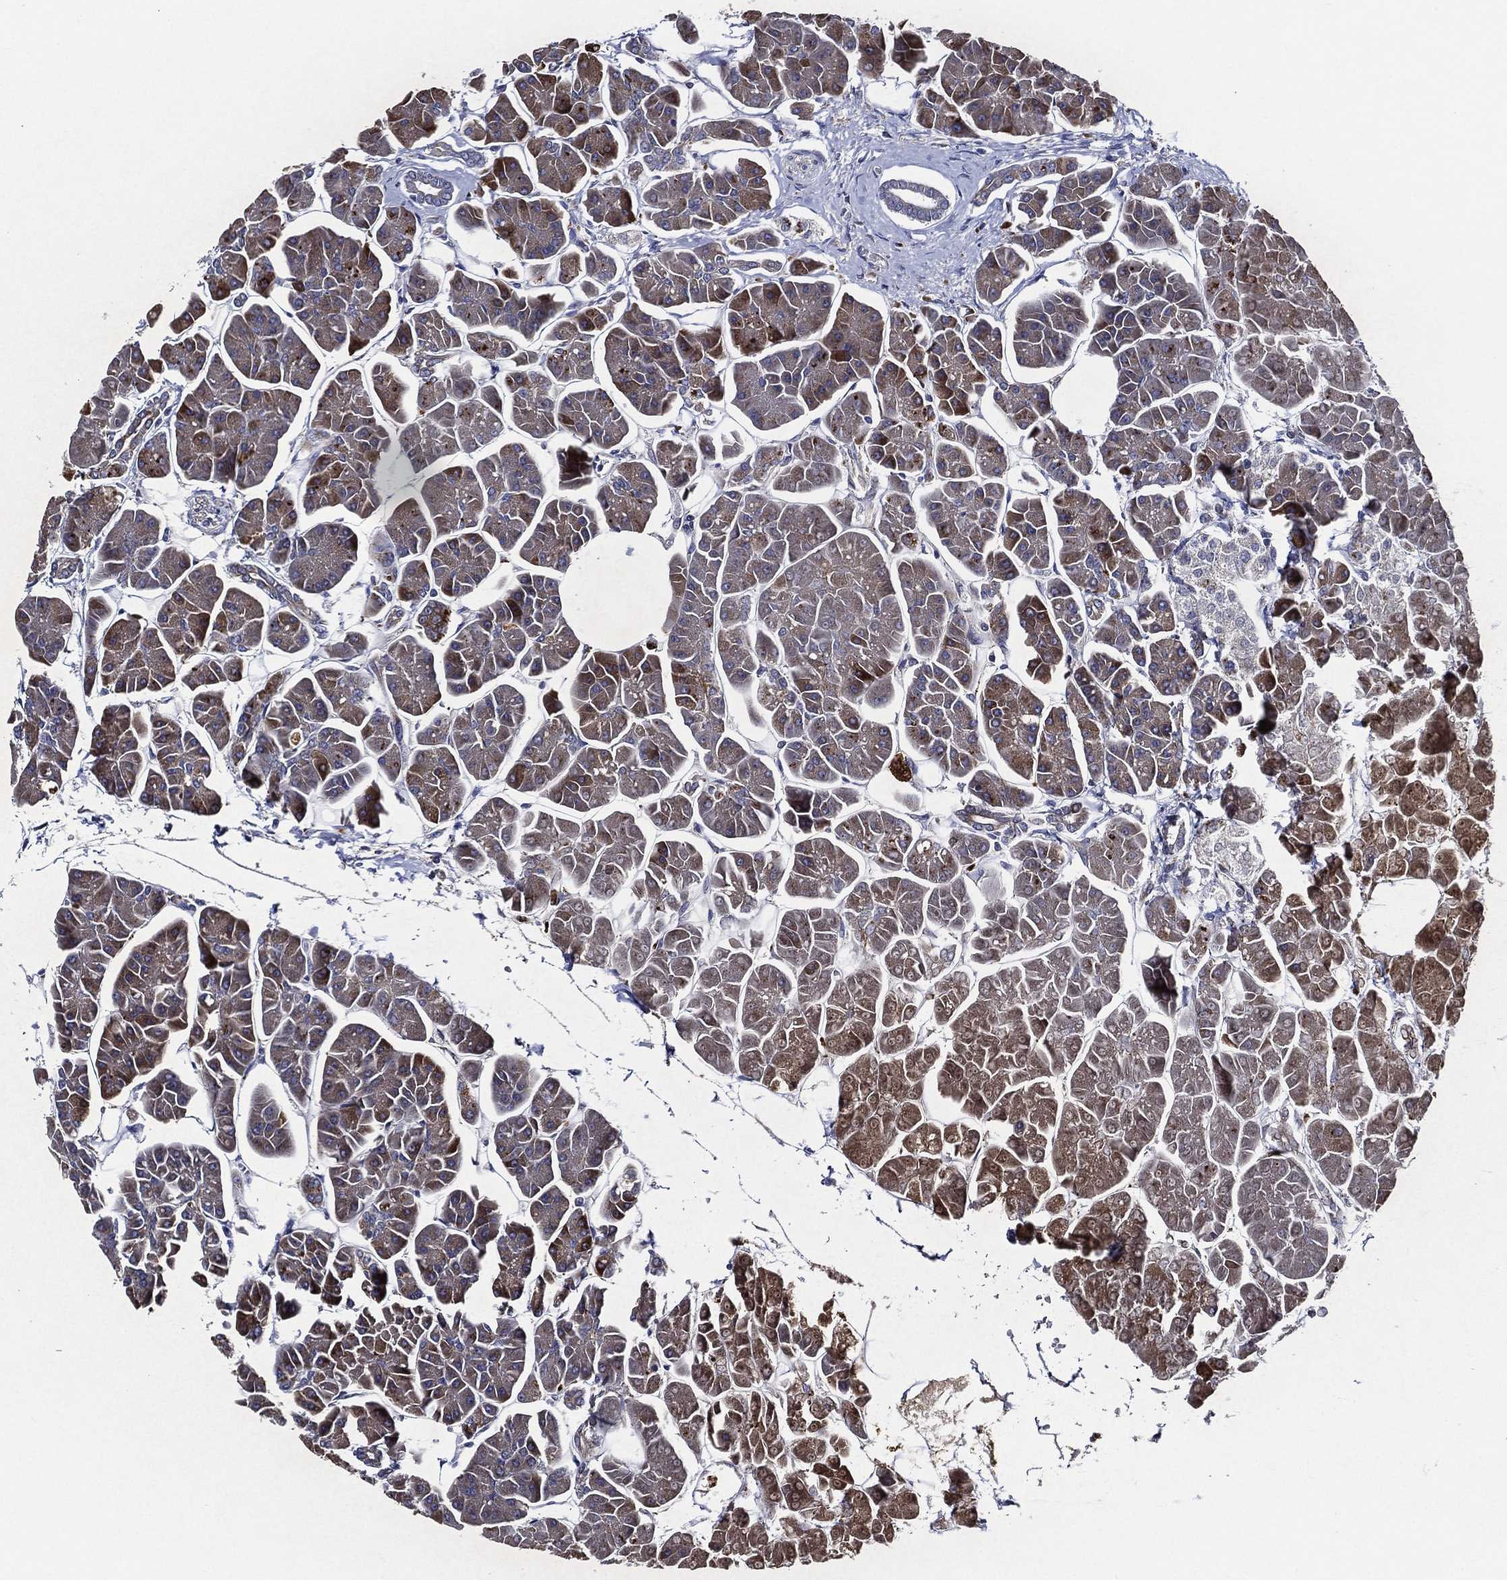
{"staining": {"intensity": "moderate", "quantity": ">75%", "location": "cytoplasmic/membranous"}, "tissue": "pancreas", "cell_type": "Exocrine glandular cells", "image_type": "normal", "snomed": [{"axis": "morphology", "description": "Normal tissue, NOS"}, {"axis": "topography", "description": "Adipose tissue"}, {"axis": "topography", "description": "Pancreas"}, {"axis": "topography", "description": "Peripheral nerve tissue"}], "caption": "Moderate cytoplasmic/membranous protein expression is identified in approximately >75% of exocrine glandular cells in pancreas. (DAB (3,3'-diaminobenzidine) IHC, brown staining for protein, blue staining for nuclei).", "gene": "KIF20B", "patient": {"sex": "female", "age": 58}}